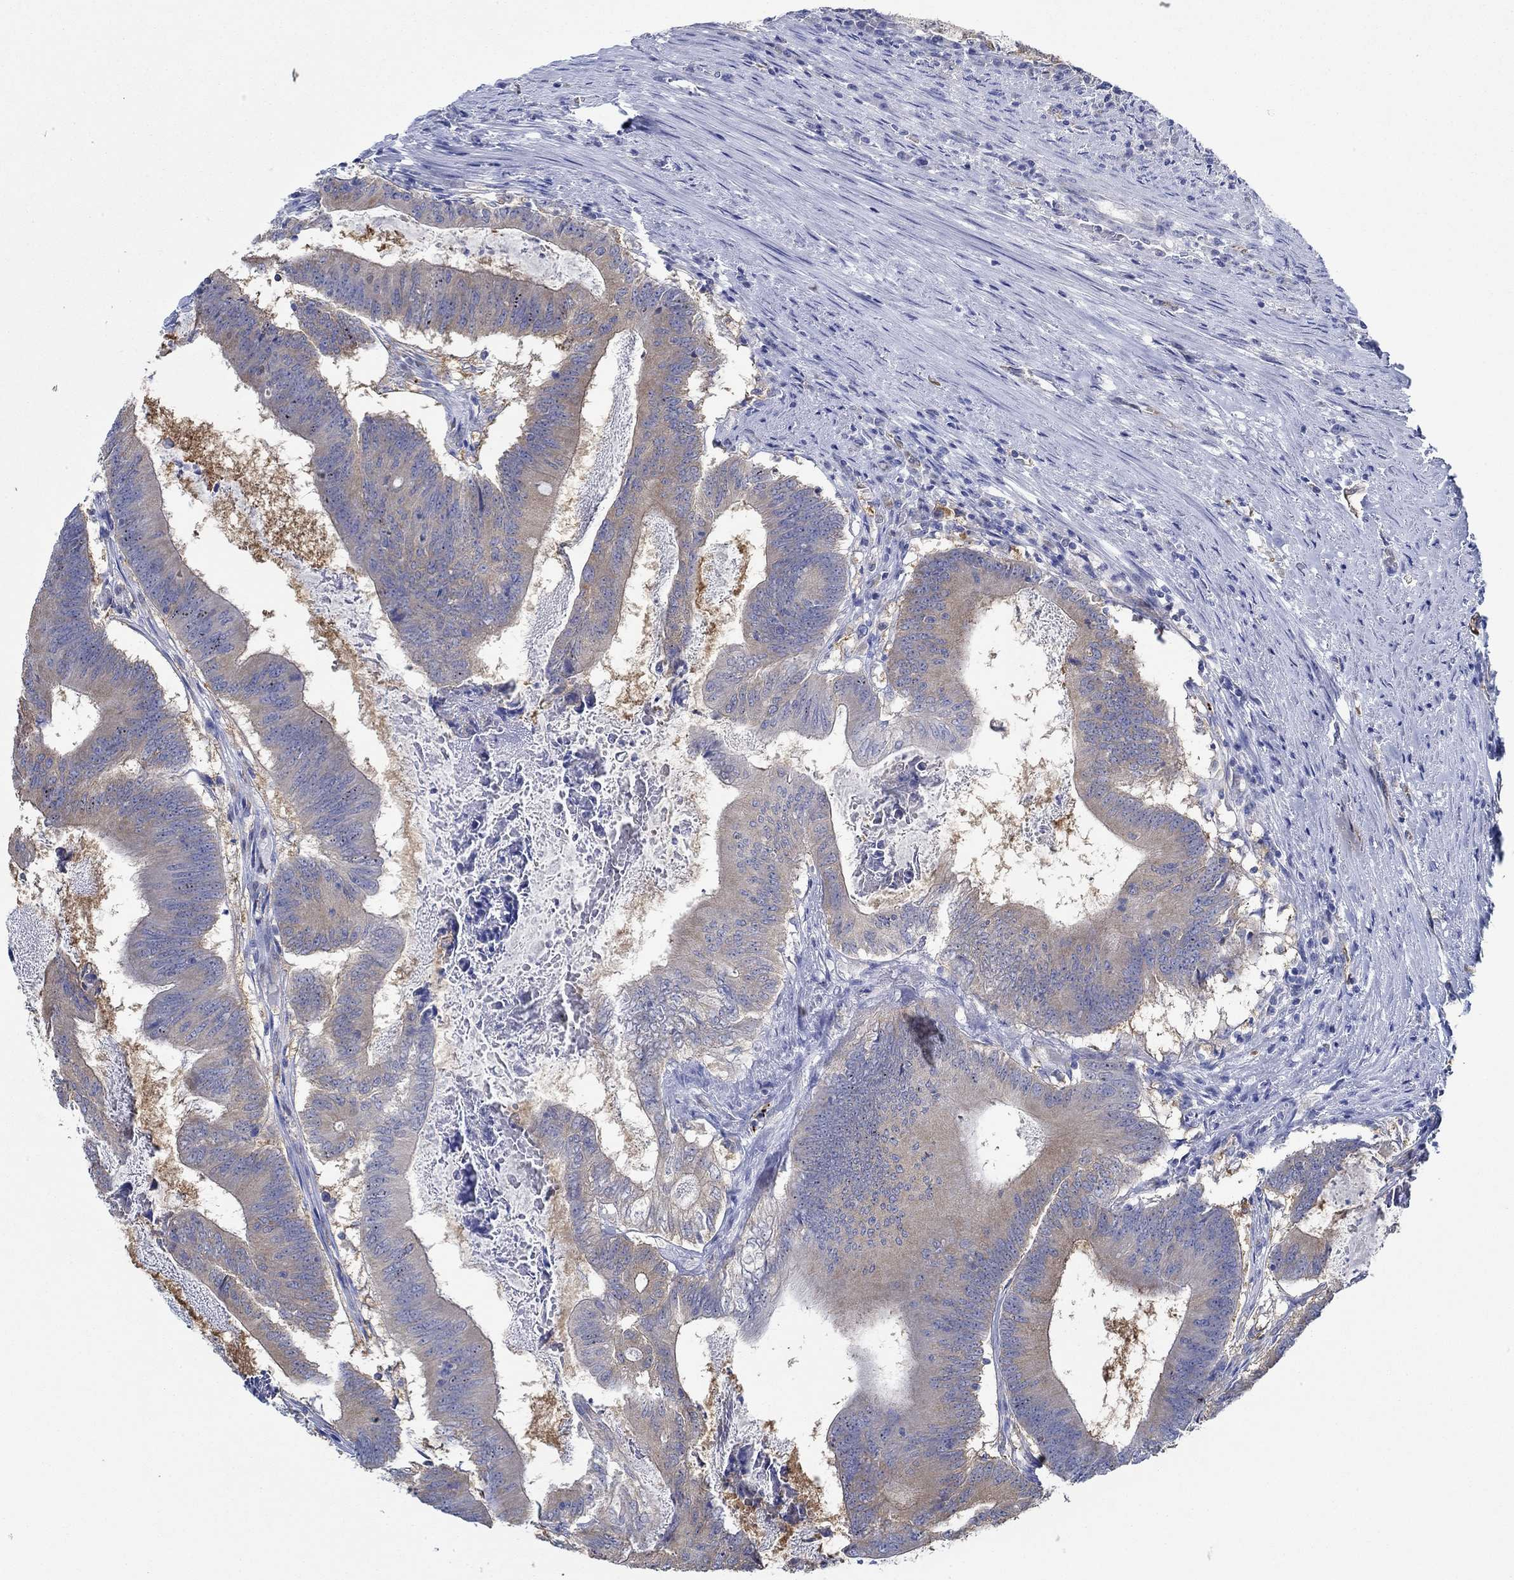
{"staining": {"intensity": "weak", "quantity": "<25%", "location": "cytoplasmic/membranous"}, "tissue": "colorectal cancer", "cell_type": "Tumor cells", "image_type": "cancer", "snomed": [{"axis": "morphology", "description": "Adenocarcinoma, NOS"}, {"axis": "topography", "description": "Colon"}], "caption": "Immunohistochemistry histopathology image of colorectal cancer (adenocarcinoma) stained for a protein (brown), which shows no staining in tumor cells.", "gene": "SLC27A3", "patient": {"sex": "female", "age": 70}}